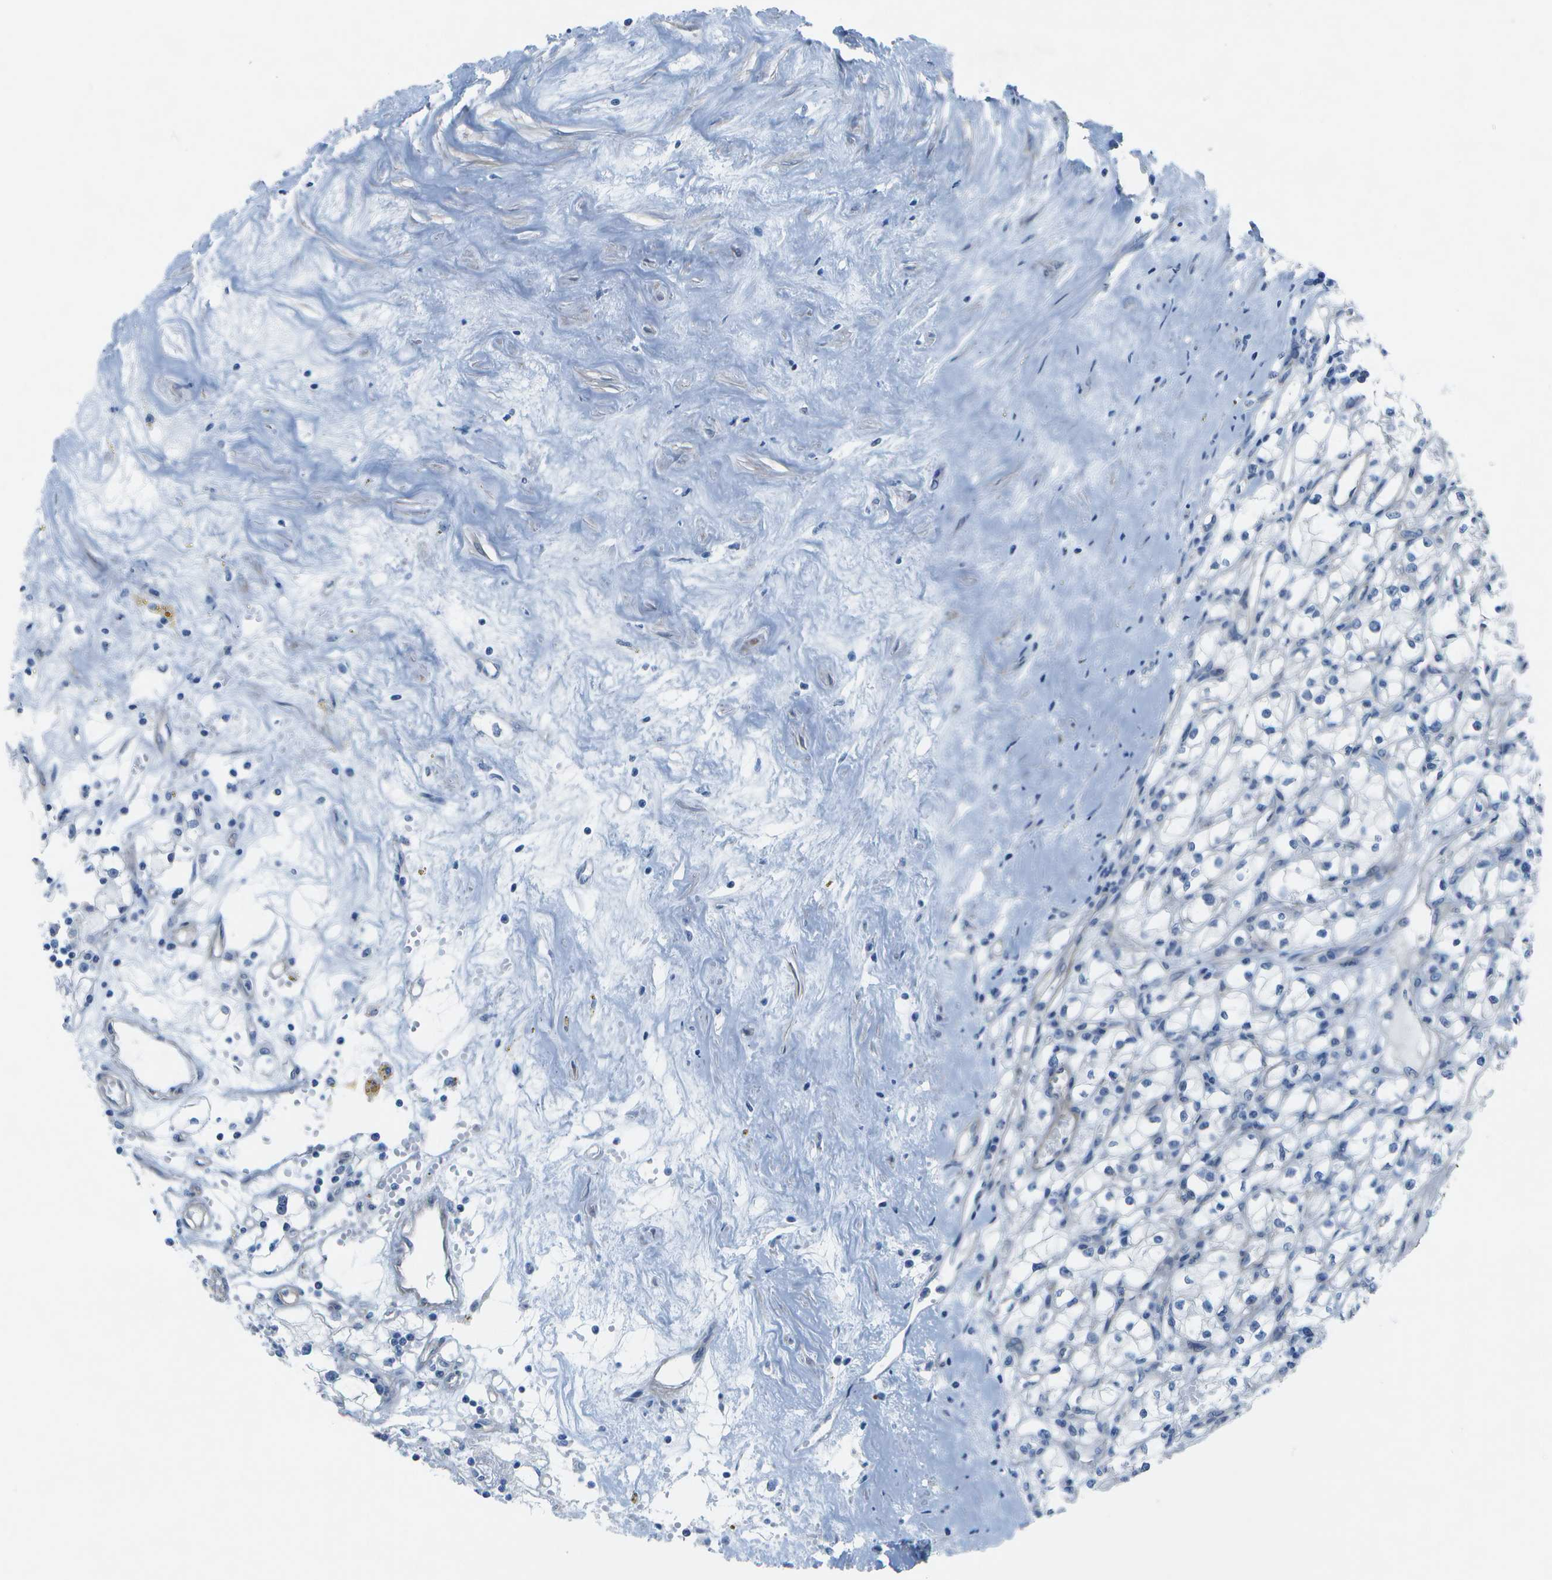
{"staining": {"intensity": "negative", "quantity": "none", "location": "none"}, "tissue": "renal cancer", "cell_type": "Tumor cells", "image_type": "cancer", "snomed": [{"axis": "morphology", "description": "Adenocarcinoma, NOS"}, {"axis": "topography", "description": "Kidney"}], "caption": "Tumor cells show no significant positivity in adenocarcinoma (renal).", "gene": "SORBS3", "patient": {"sex": "male", "age": 56}}